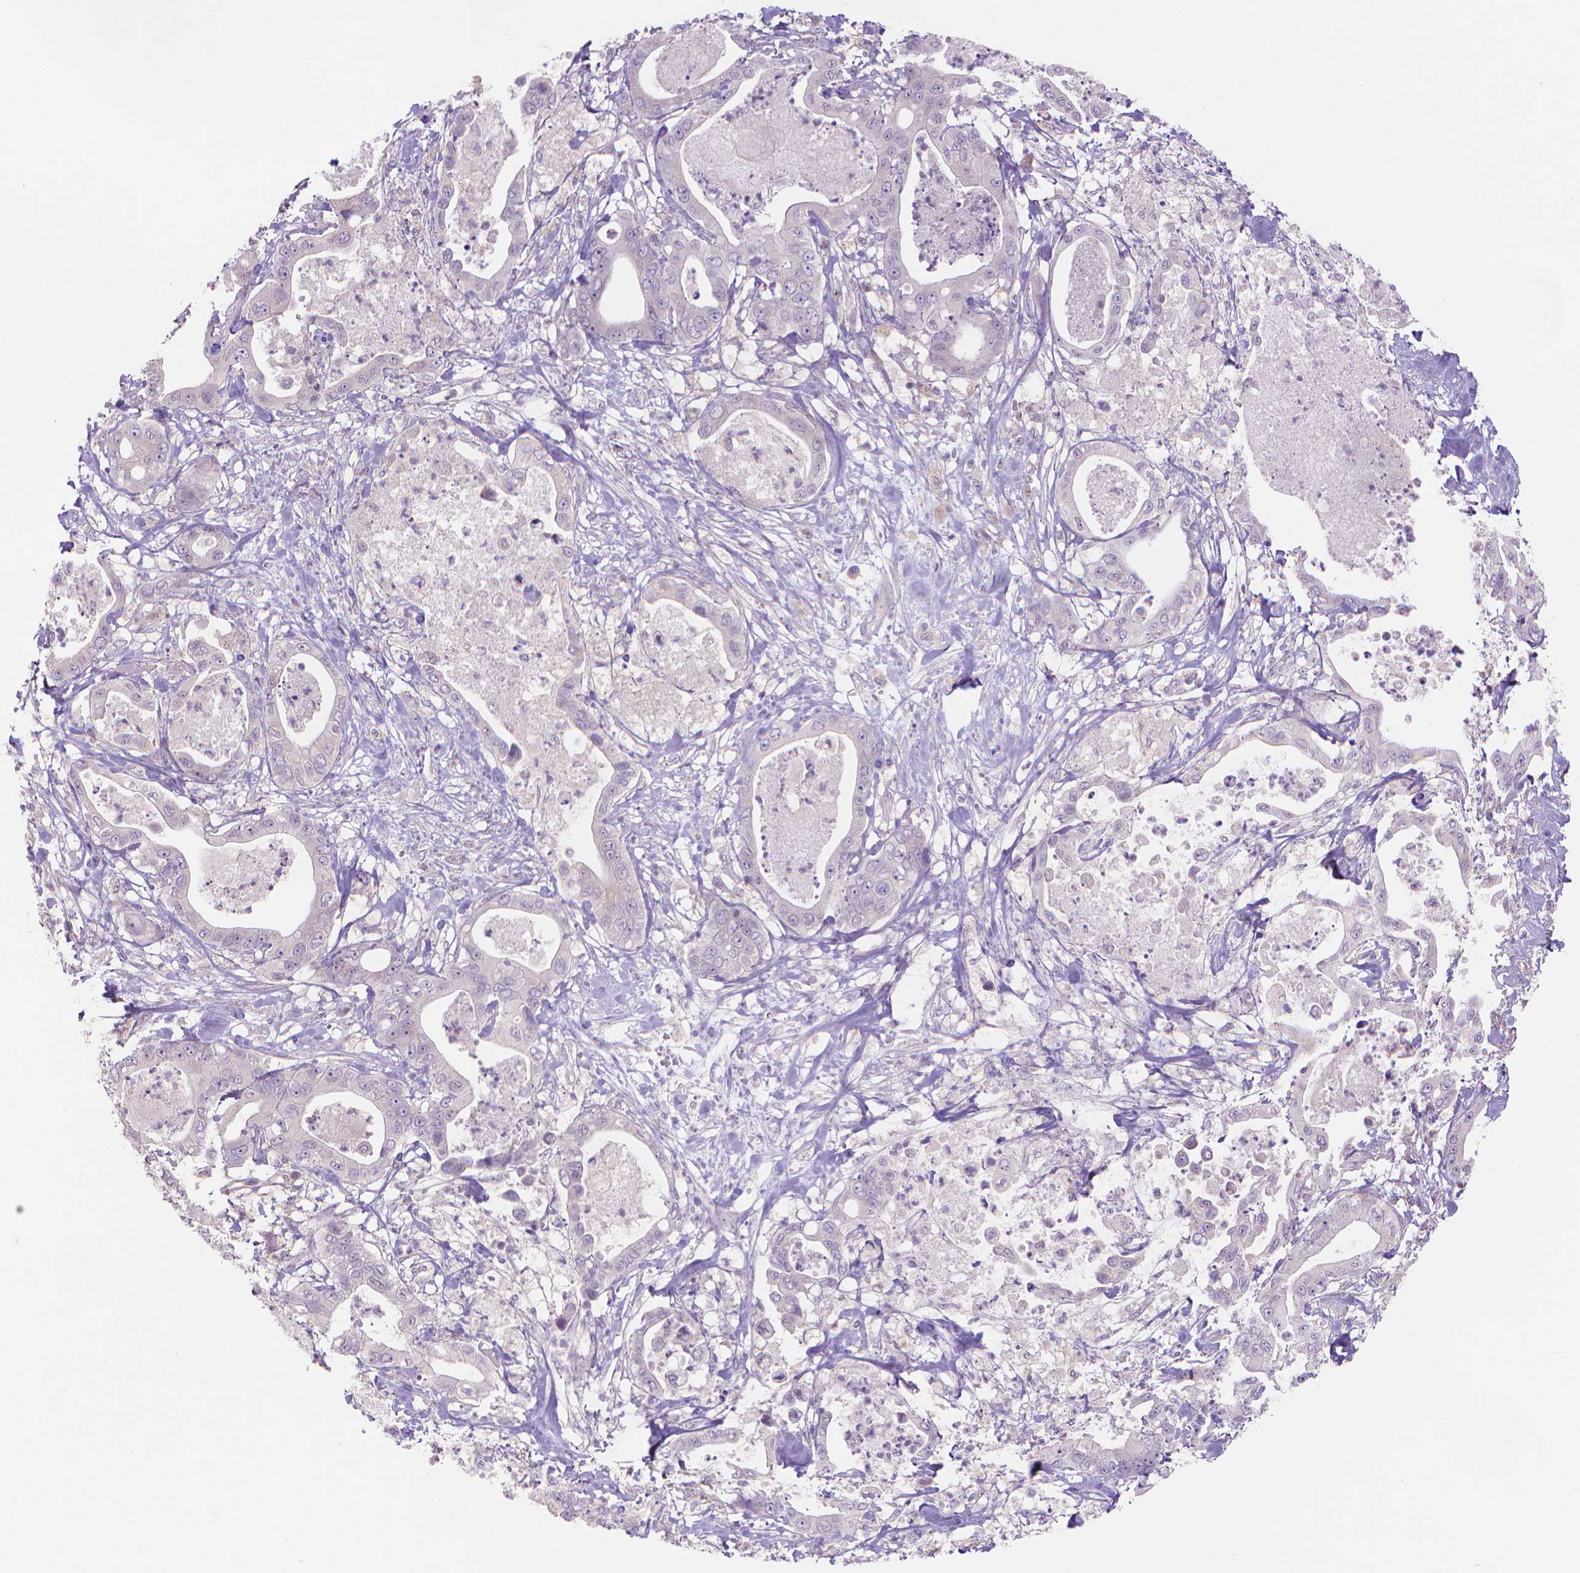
{"staining": {"intensity": "negative", "quantity": "none", "location": "none"}, "tissue": "pancreatic cancer", "cell_type": "Tumor cells", "image_type": "cancer", "snomed": [{"axis": "morphology", "description": "Adenocarcinoma, NOS"}, {"axis": "topography", "description": "Pancreas"}], "caption": "This is a image of immunohistochemistry (IHC) staining of adenocarcinoma (pancreatic), which shows no positivity in tumor cells. (Stains: DAB (3,3'-diaminobenzidine) IHC with hematoxylin counter stain, Microscopy: brightfield microscopy at high magnification).", "gene": "PRDM13", "patient": {"sex": "male", "age": 71}}